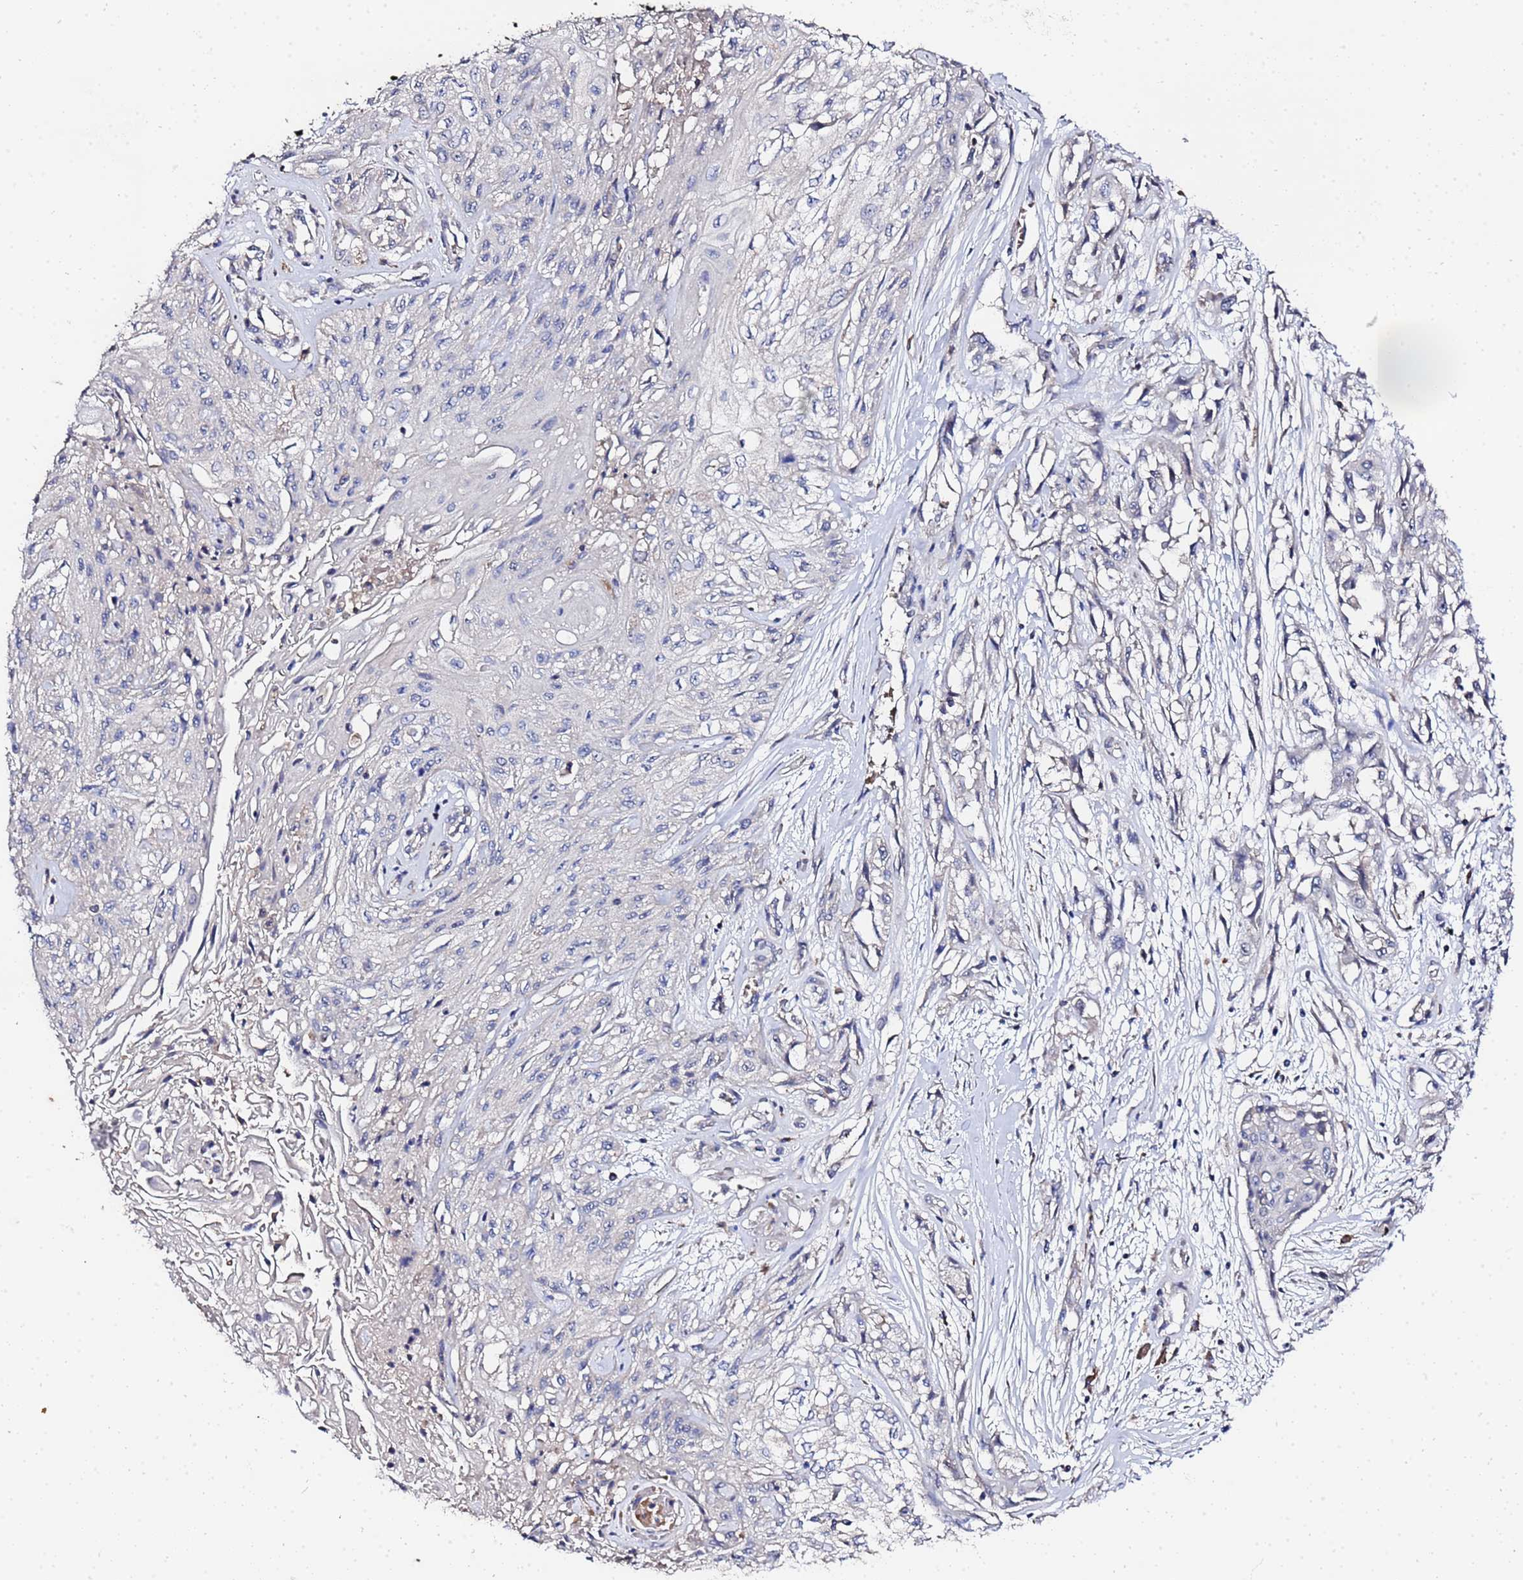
{"staining": {"intensity": "negative", "quantity": "none", "location": "none"}, "tissue": "skin cancer", "cell_type": "Tumor cells", "image_type": "cancer", "snomed": [{"axis": "morphology", "description": "Squamous cell carcinoma, NOS"}, {"axis": "morphology", "description": "Squamous cell carcinoma, metastatic, NOS"}, {"axis": "topography", "description": "Skin"}, {"axis": "topography", "description": "Lymph node"}], "caption": "Immunohistochemistry of skin cancer displays no staining in tumor cells.", "gene": "TCP10L", "patient": {"sex": "male", "age": 75}}